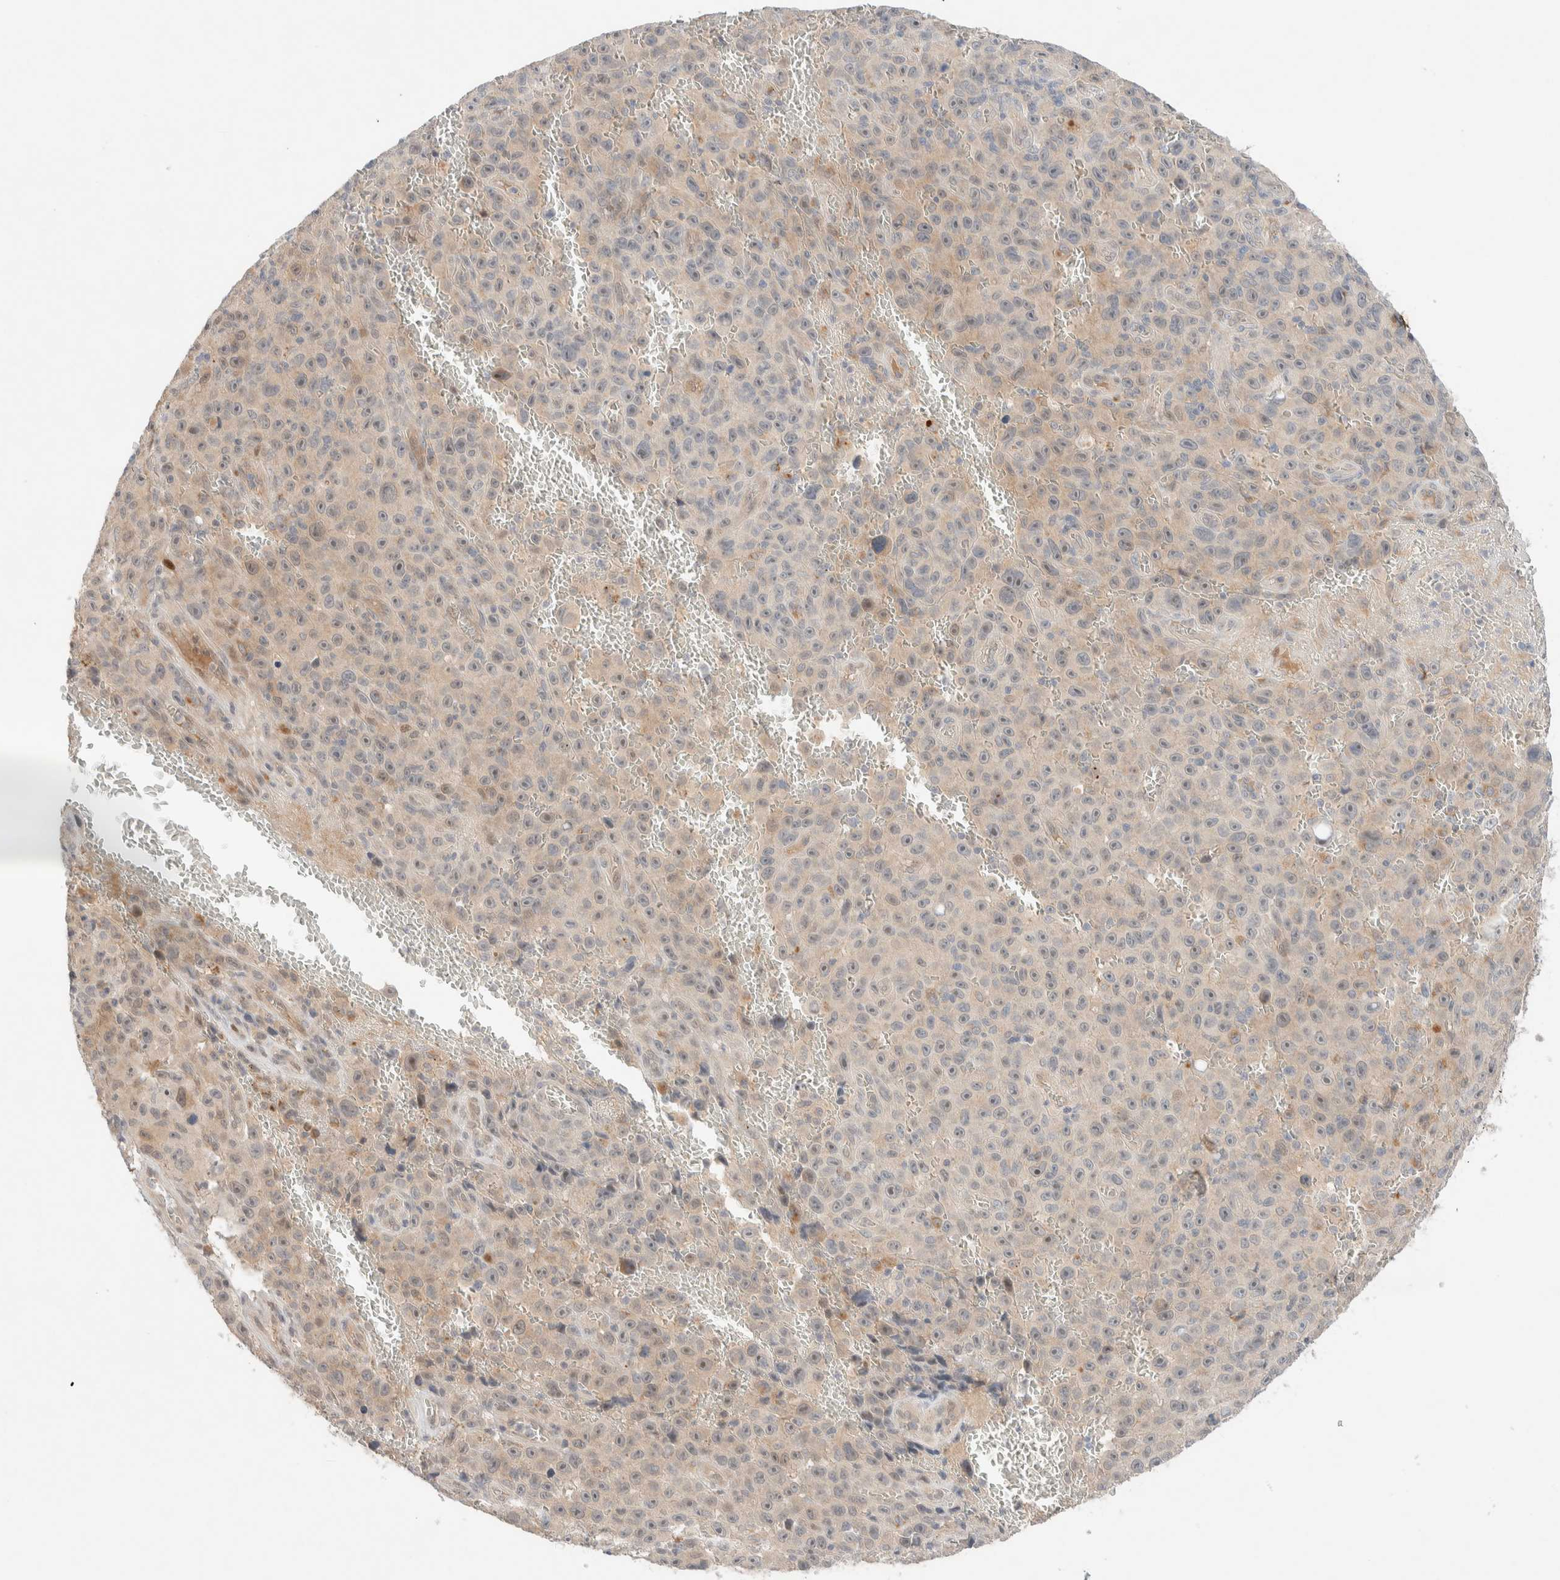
{"staining": {"intensity": "weak", "quantity": "25%-75%", "location": "cytoplasmic/membranous"}, "tissue": "melanoma", "cell_type": "Tumor cells", "image_type": "cancer", "snomed": [{"axis": "morphology", "description": "Malignant melanoma, NOS"}, {"axis": "topography", "description": "Skin"}], "caption": "Weak cytoplasmic/membranous protein expression is identified in approximately 25%-75% of tumor cells in melanoma. (IHC, brightfield microscopy, high magnification).", "gene": "CHKA", "patient": {"sex": "female", "age": 82}}